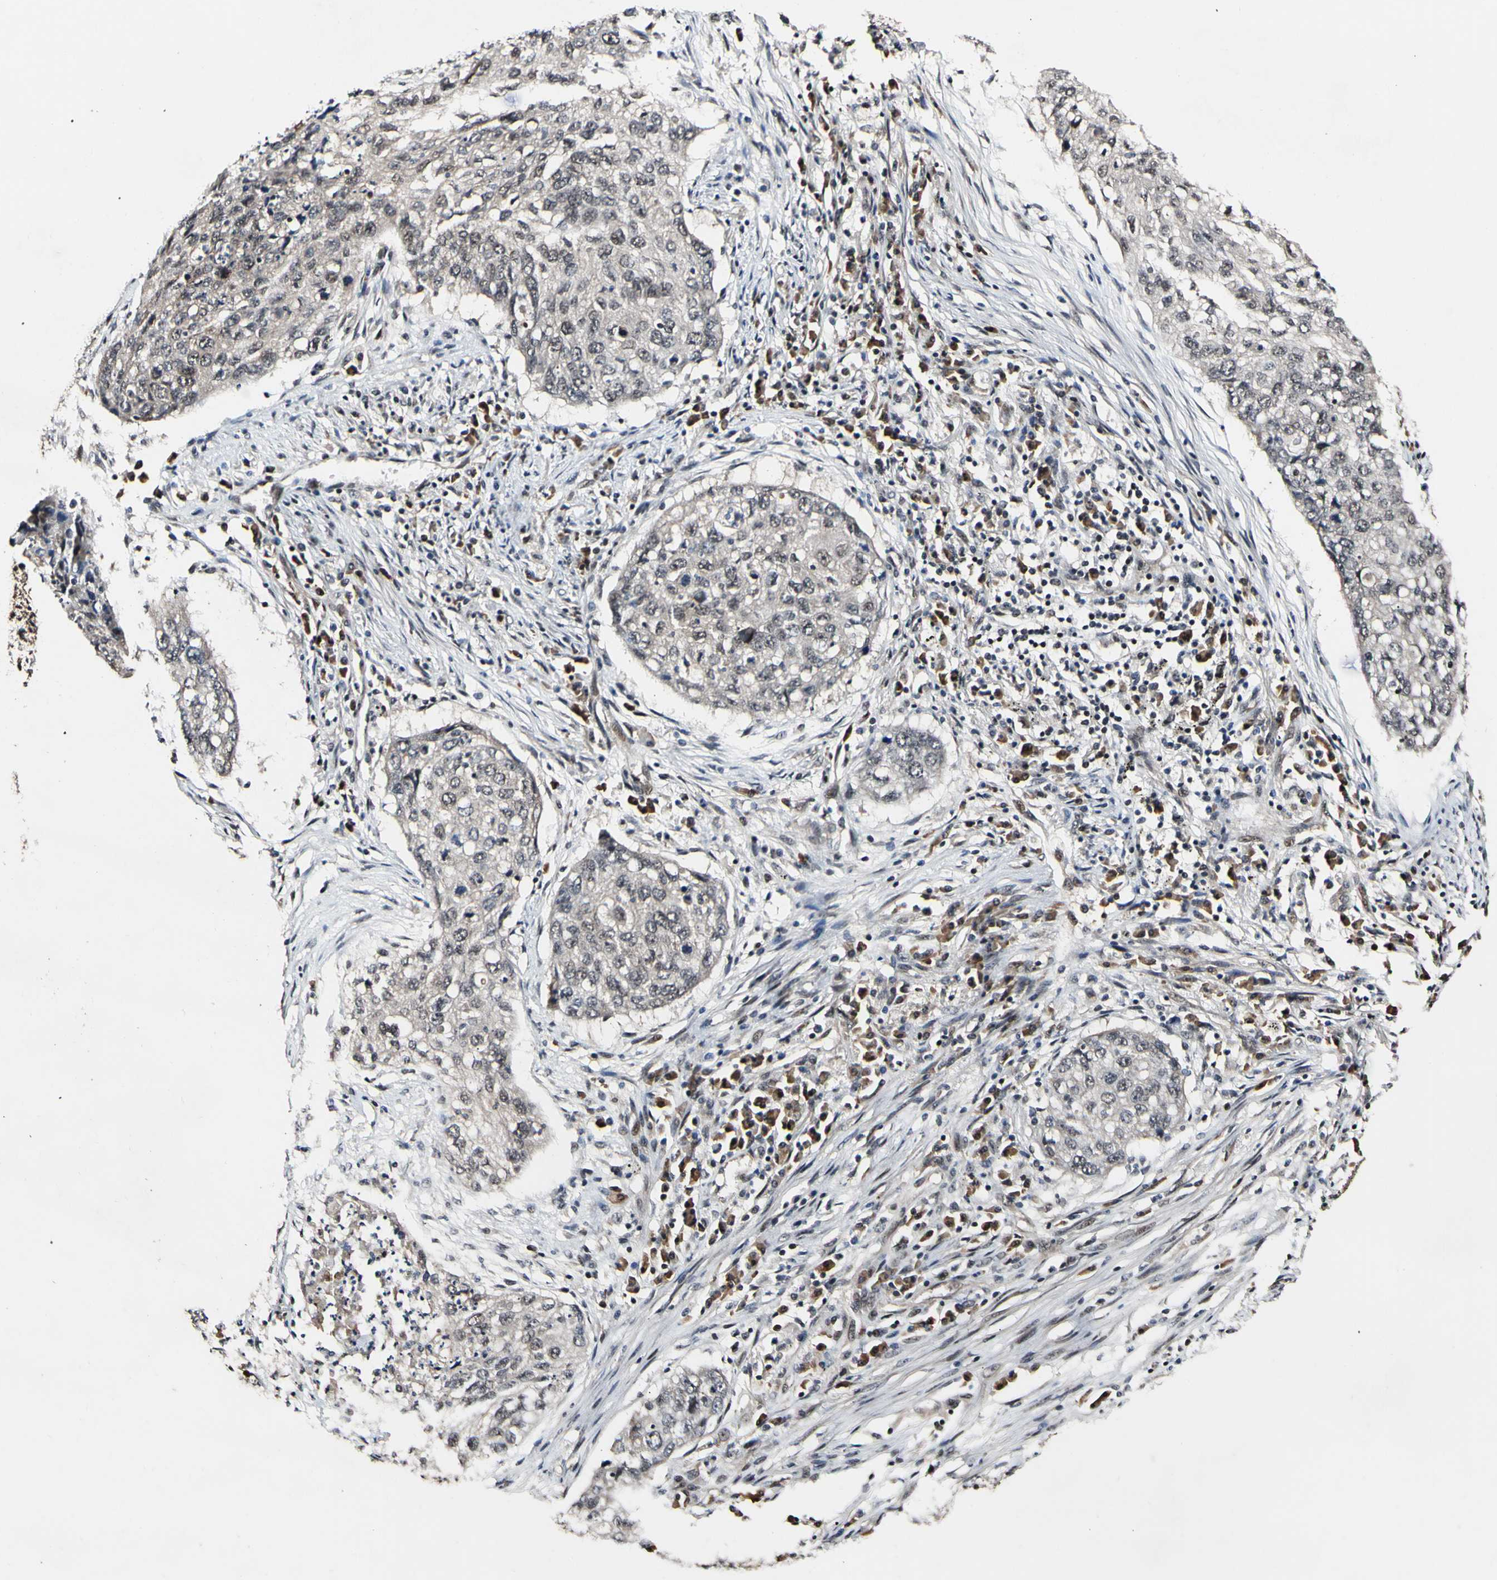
{"staining": {"intensity": "negative", "quantity": "none", "location": "none"}, "tissue": "lung cancer", "cell_type": "Tumor cells", "image_type": "cancer", "snomed": [{"axis": "morphology", "description": "Squamous cell carcinoma, NOS"}, {"axis": "topography", "description": "Lung"}], "caption": "This is an immunohistochemistry (IHC) histopathology image of lung cancer (squamous cell carcinoma). There is no staining in tumor cells.", "gene": "PSMD10", "patient": {"sex": "female", "age": 63}}